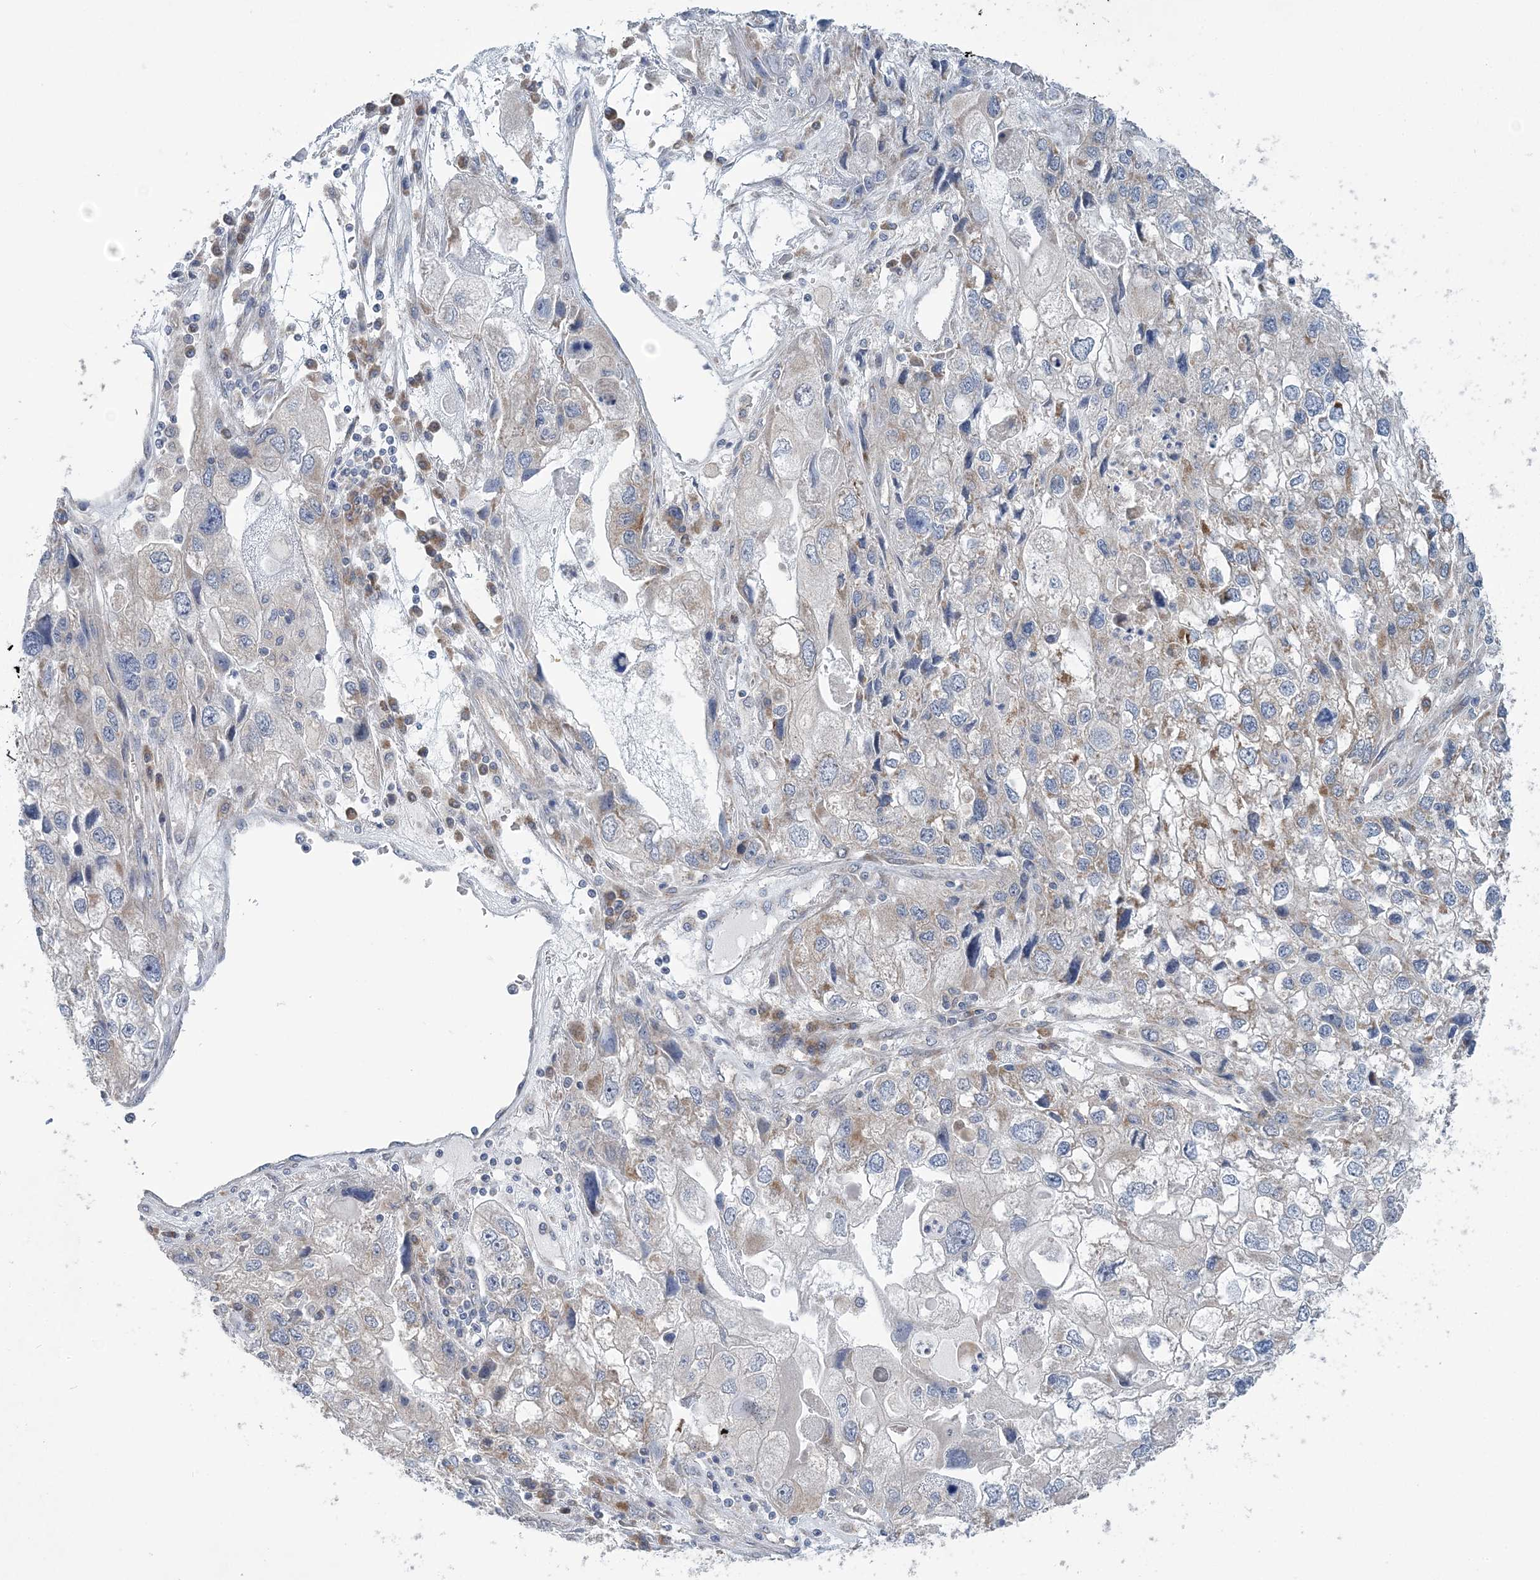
{"staining": {"intensity": "weak", "quantity": "<25%", "location": "cytoplasmic/membranous"}, "tissue": "endometrial cancer", "cell_type": "Tumor cells", "image_type": "cancer", "snomed": [{"axis": "morphology", "description": "Adenocarcinoma, NOS"}, {"axis": "topography", "description": "Endometrium"}], "caption": "Human endometrial cancer stained for a protein using immunohistochemistry (IHC) shows no positivity in tumor cells.", "gene": "COPE", "patient": {"sex": "female", "age": 49}}